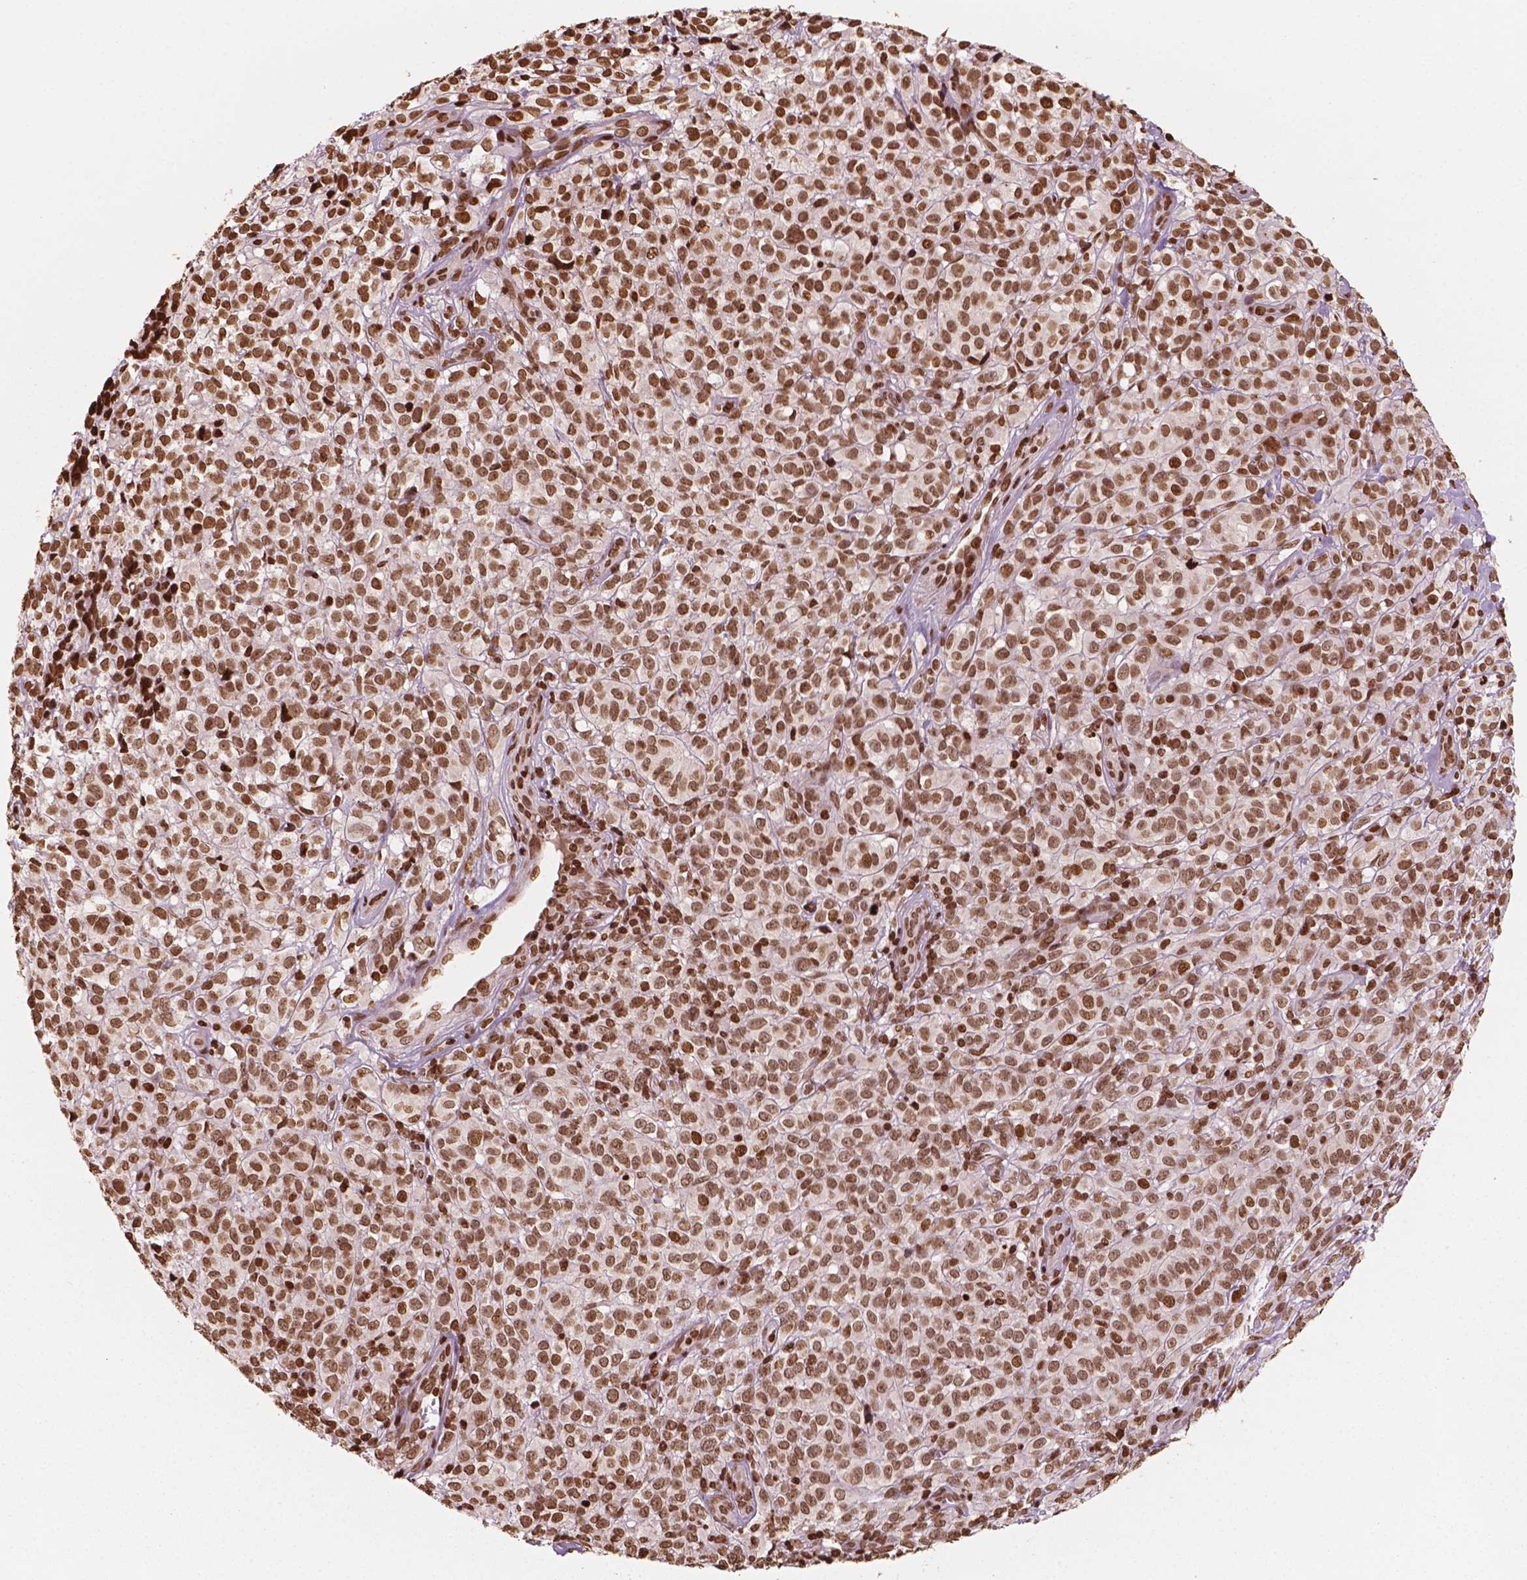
{"staining": {"intensity": "strong", "quantity": ">75%", "location": "nuclear"}, "tissue": "melanoma", "cell_type": "Tumor cells", "image_type": "cancer", "snomed": [{"axis": "morphology", "description": "Malignant melanoma, NOS"}, {"axis": "topography", "description": "Skin"}], "caption": "A high amount of strong nuclear expression is identified in about >75% of tumor cells in melanoma tissue.", "gene": "H3C7", "patient": {"sex": "male", "age": 85}}